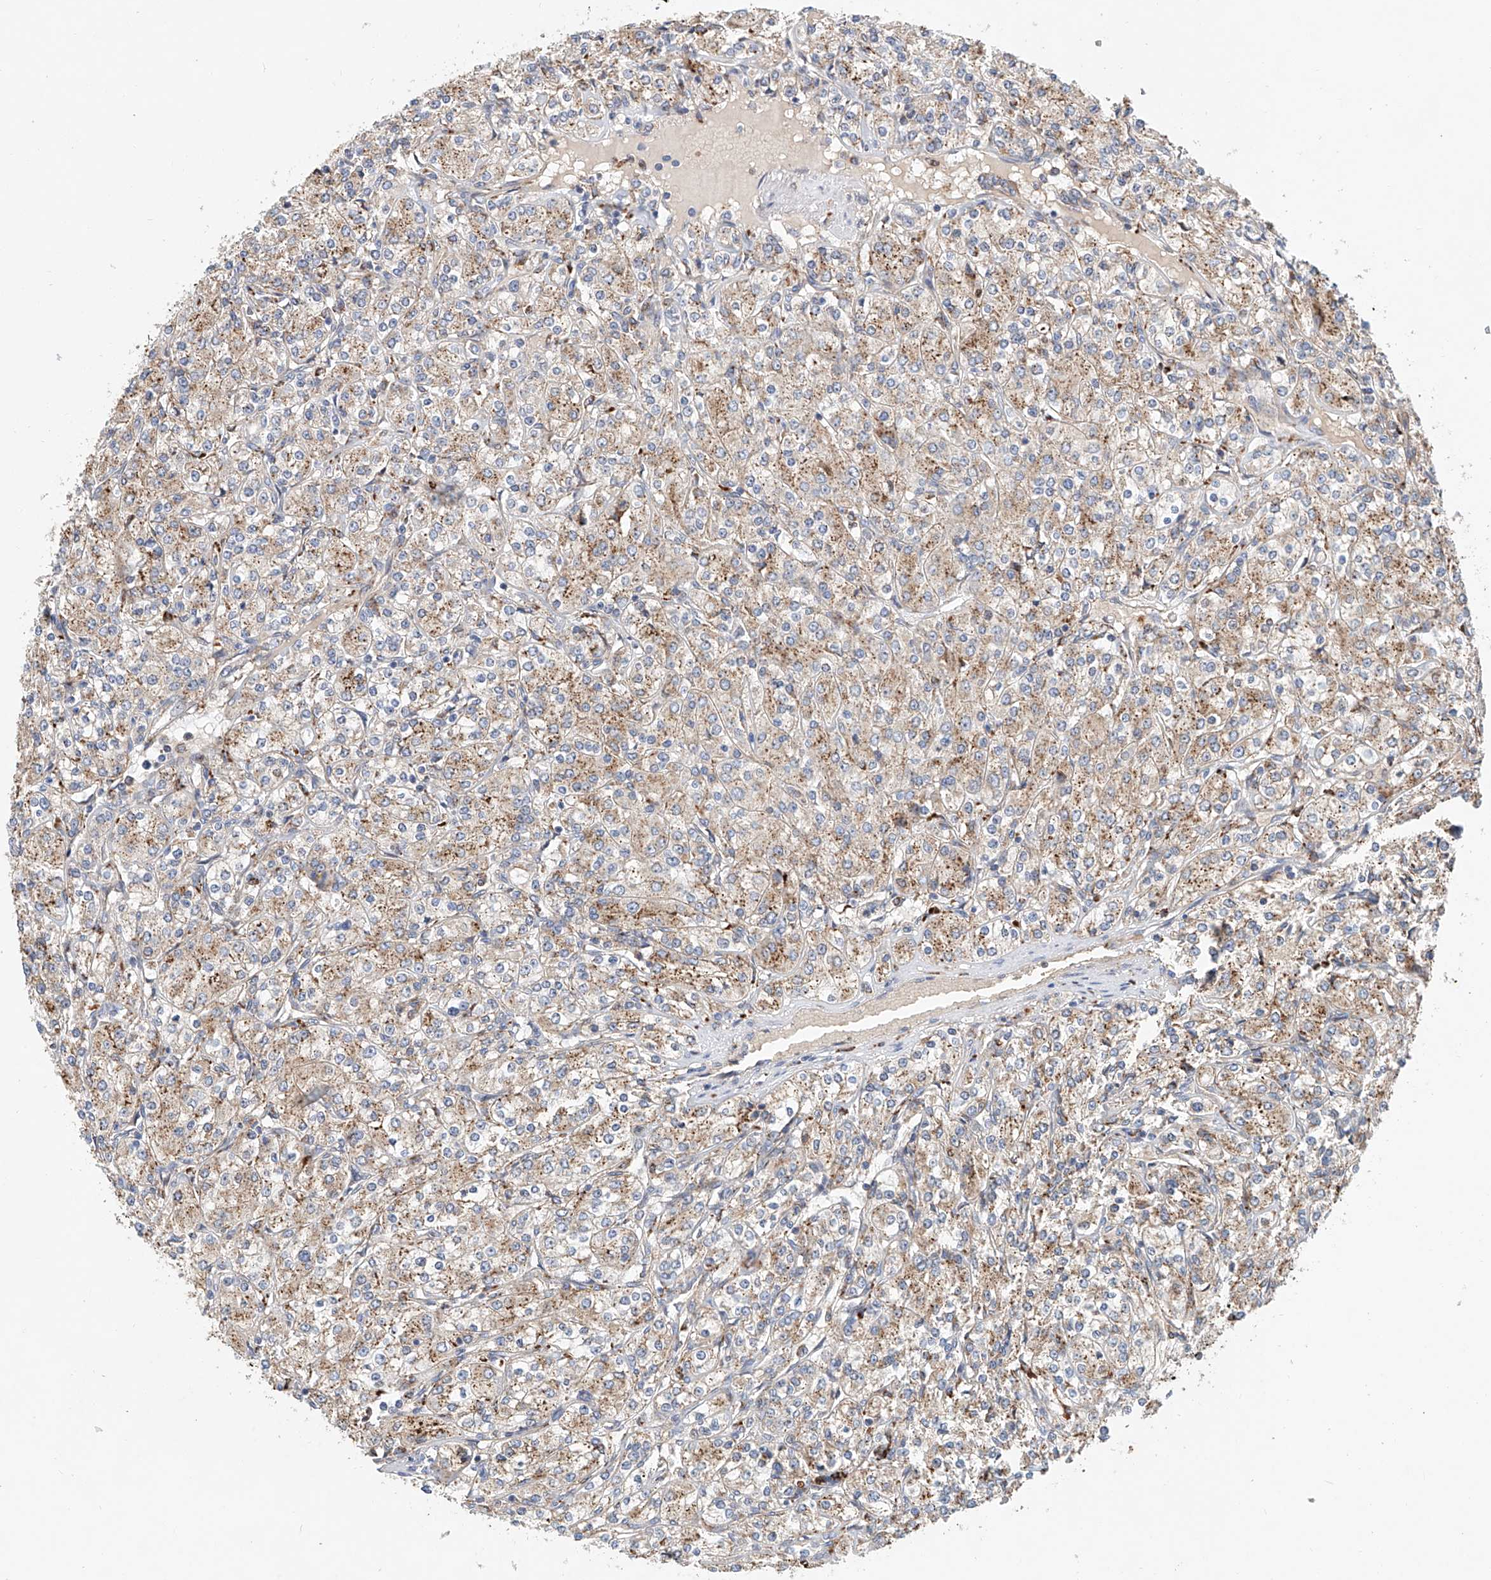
{"staining": {"intensity": "moderate", "quantity": "25%-75%", "location": "cytoplasmic/membranous"}, "tissue": "renal cancer", "cell_type": "Tumor cells", "image_type": "cancer", "snomed": [{"axis": "morphology", "description": "Adenocarcinoma, NOS"}, {"axis": "topography", "description": "Kidney"}], "caption": "Immunohistochemical staining of renal adenocarcinoma reveals moderate cytoplasmic/membranous protein staining in approximately 25%-75% of tumor cells.", "gene": "HGSNAT", "patient": {"sex": "male", "age": 77}}